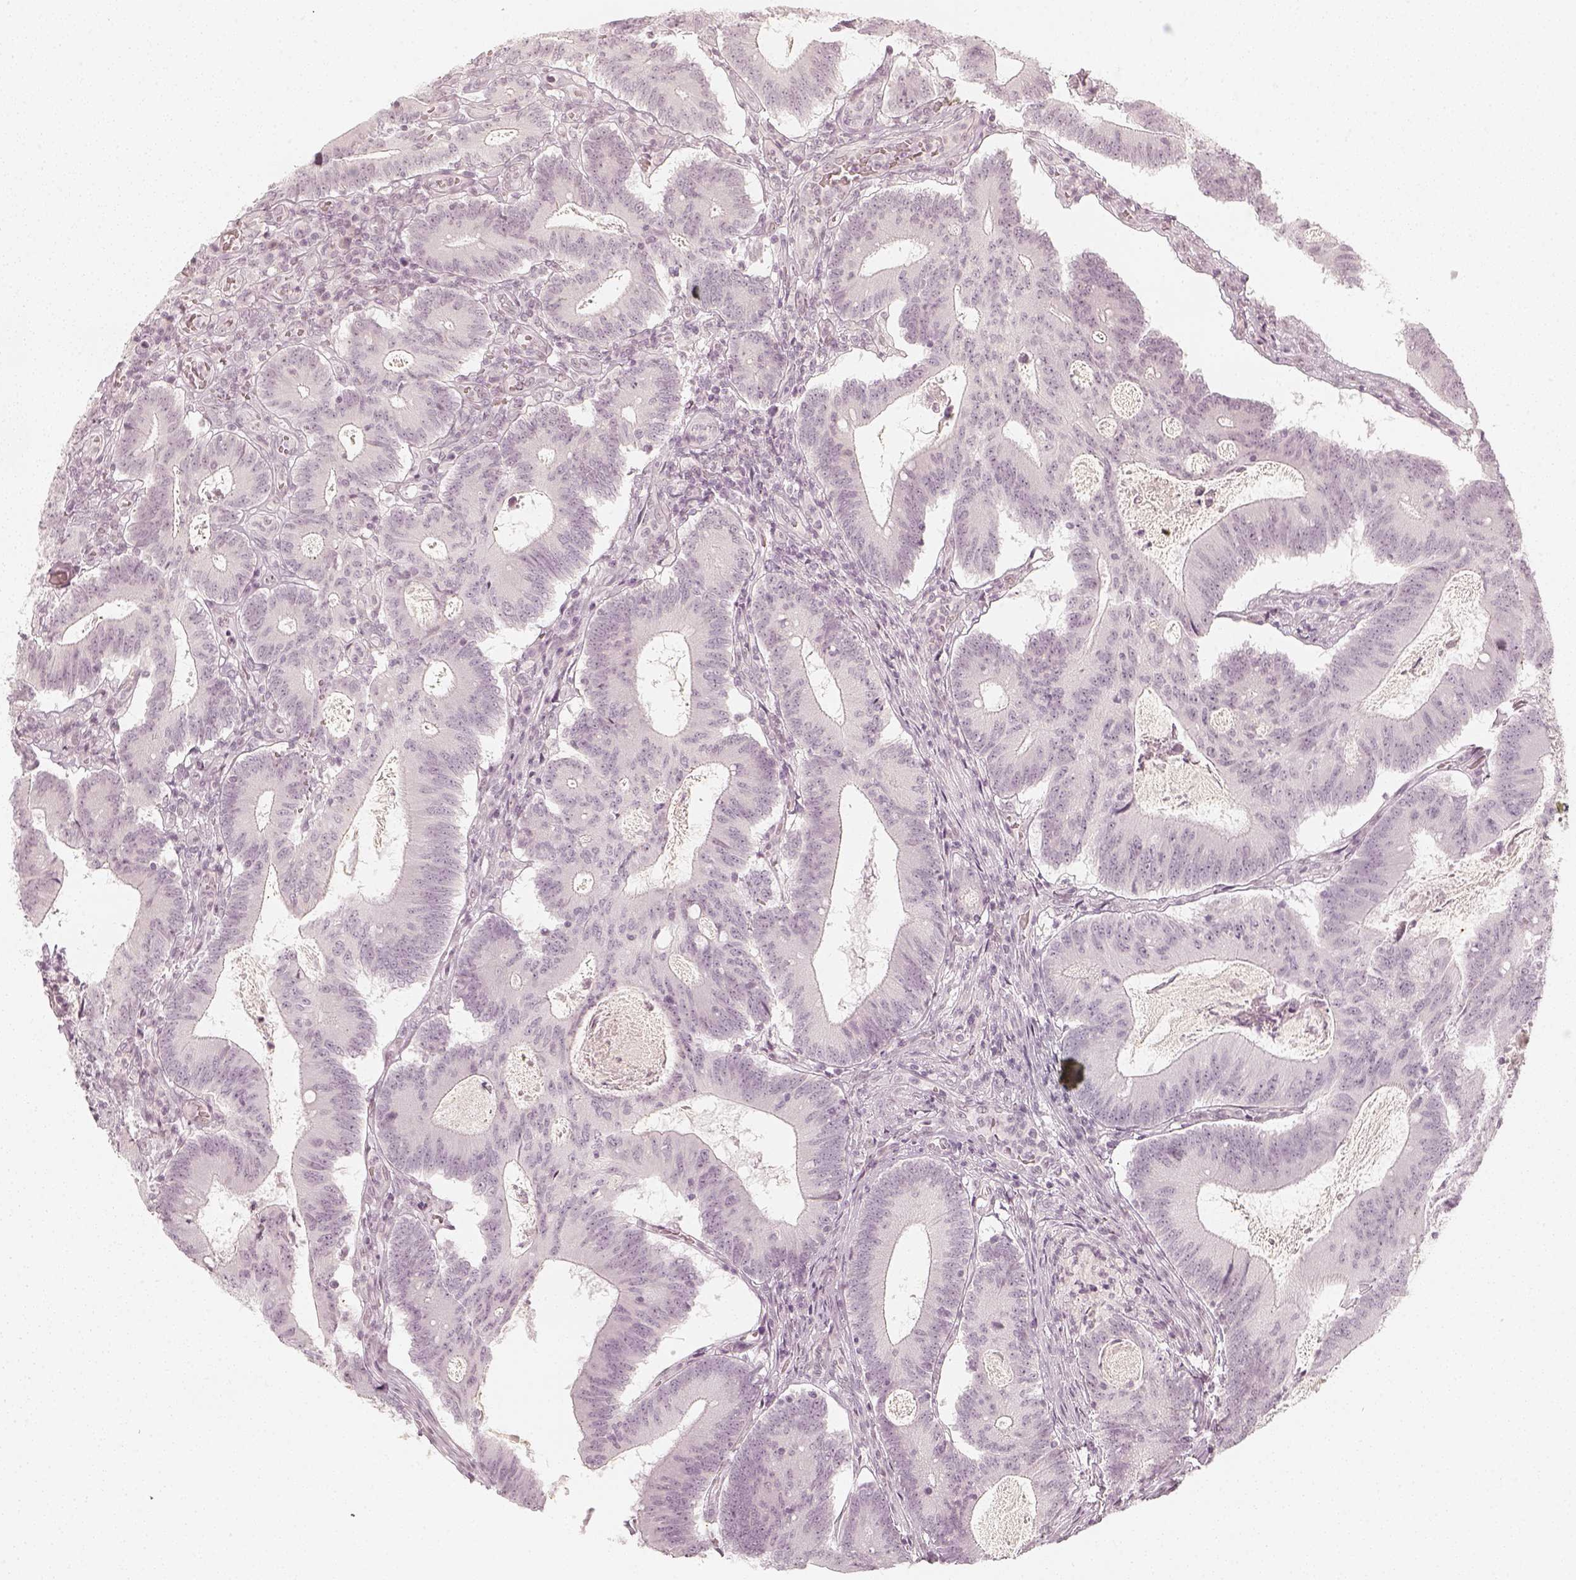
{"staining": {"intensity": "negative", "quantity": "none", "location": "none"}, "tissue": "colorectal cancer", "cell_type": "Tumor cells", "image_type": "cancer", "snomed": [{"axis": "morphology", "description": "Adenocarcinoma, NOS"}, {"axis": "topography", "description": "Colon"}], "caption": "DAB (3,3'-diaminobenzidine) immunohistochemical staining of colorectal cancer (adenocarcinoma) reveals no significant expression in tumor cells.", "gene": "KRTAP2-1", "patient": {"sex": "female", "age": 70}}